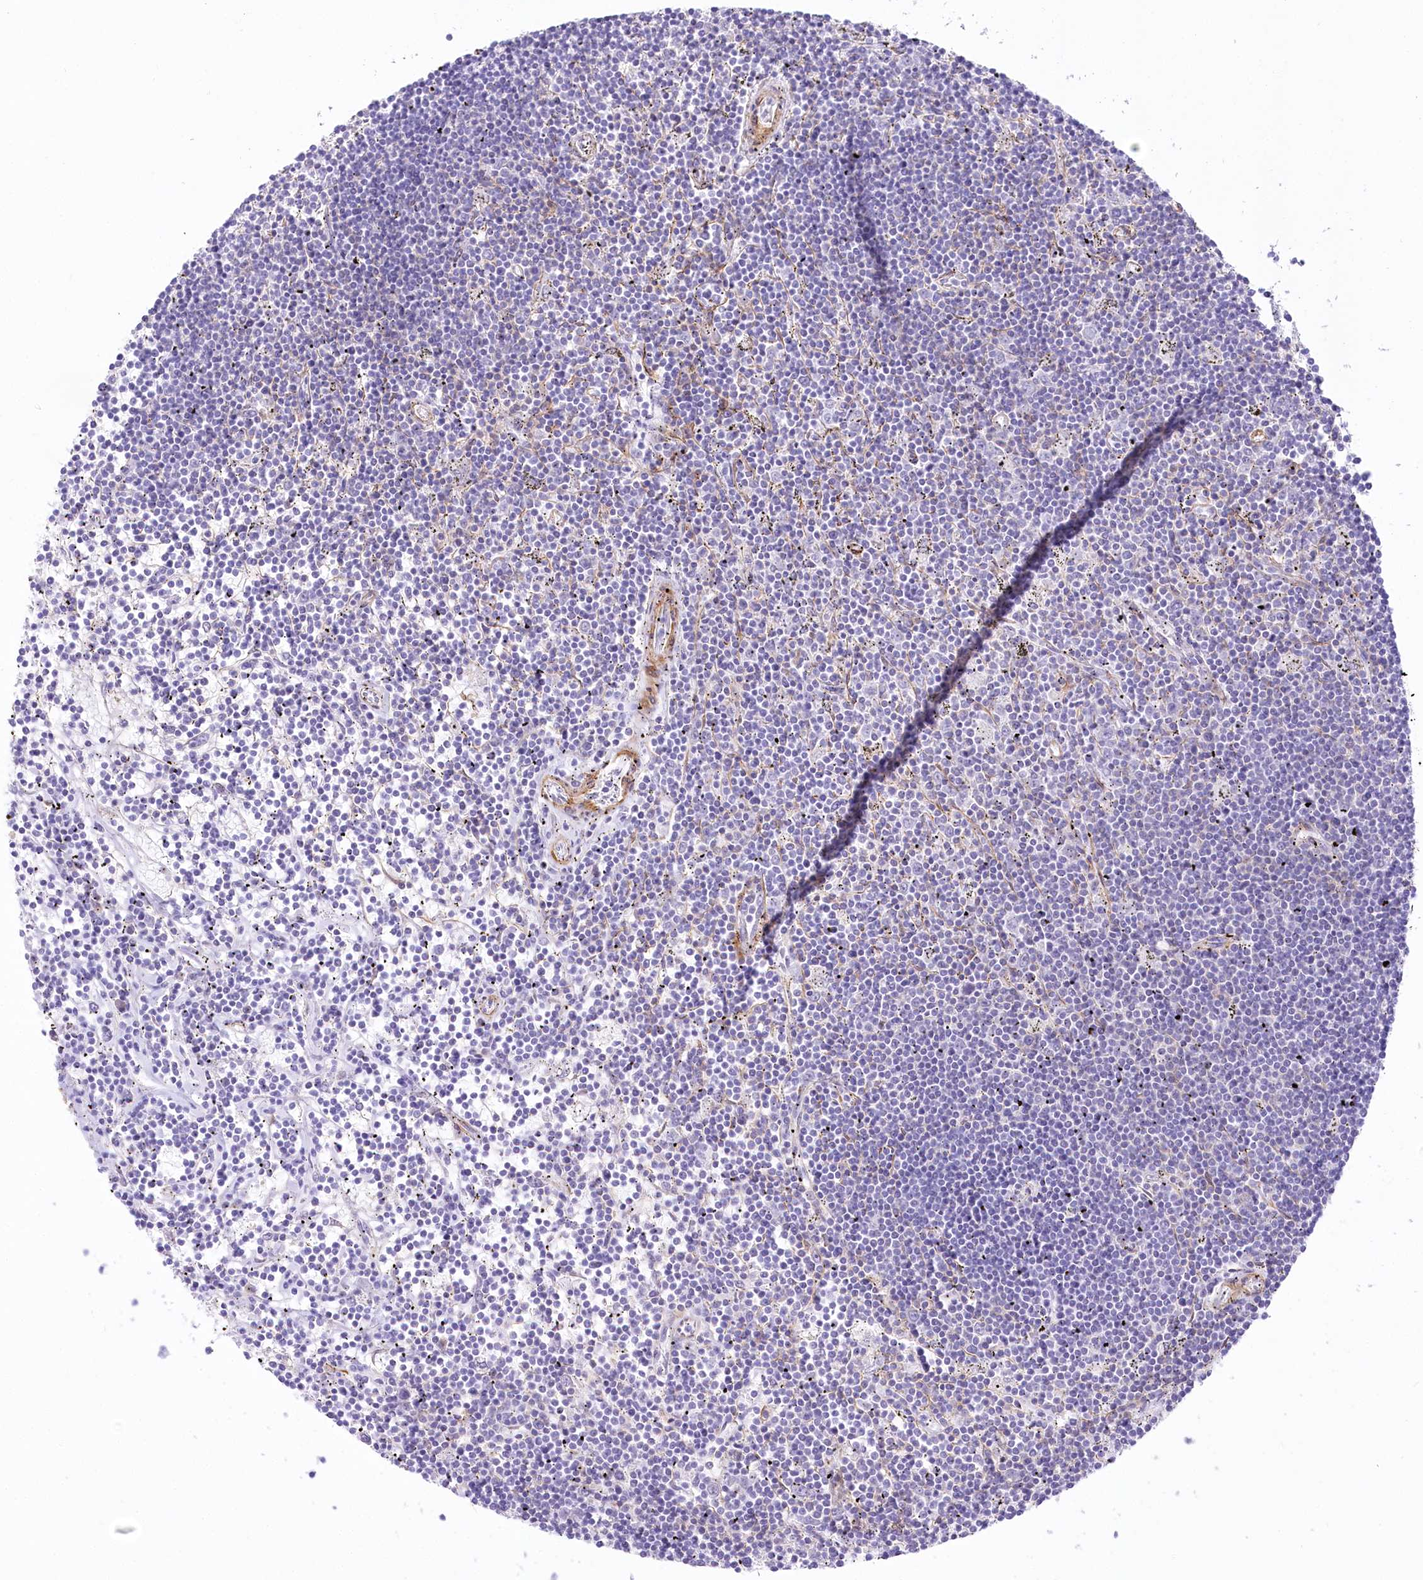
{"staining": {"intensity": "negative", "quantity": "none", "location": "none"}, "tissue": "lymphoma", "cell_type": "Tumor cells", "image_type": "cancer", "snomed": [{"axis": "morphology", "description": "Malignant lymphoma, non-Hodgkin's type, Low grade"}, {"axis": "topography", "description": "Spleen"}], "caption": "IHC image of neoplastic tissue: human lymphoma stained with DAB demonstrates no significant protein staining in tumor cells.", "gene": "SYNPO2", "patient": {"sex": "male", "age": 76}}